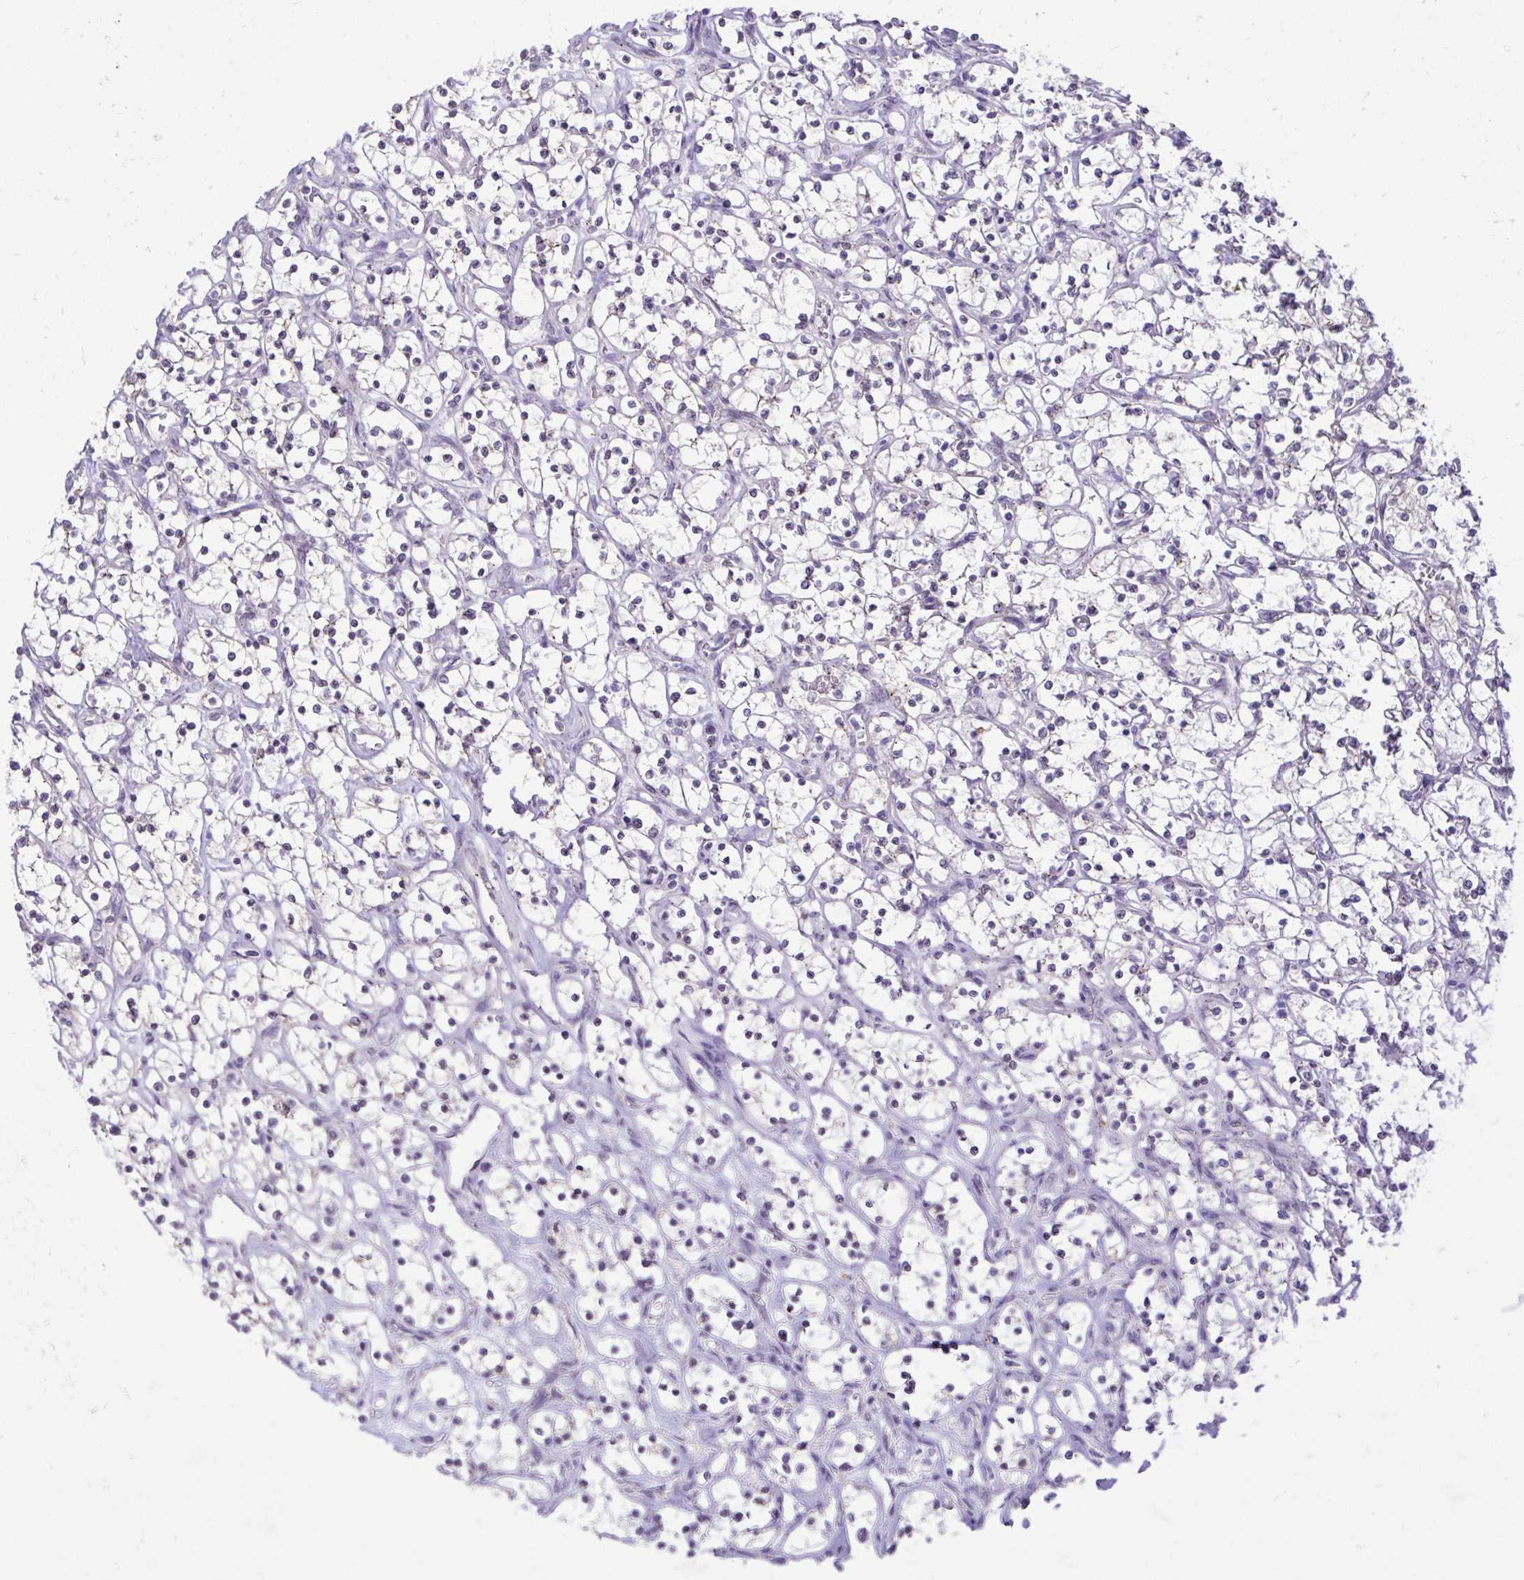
{"staining": {"intensity": "negative", "quantity": "none", "location": "none"}, "tissue": "renal cancer", "cell_type": "Tumor cells", "image_type": "cancer", "snomed": [{"axis": "morphology", "description": "Adenocarcinoma, NOS"}, {"axis": "topography", "description": "Kidney"}], "caption": "Immunohistochemistry (IHC) photomicrograph of neoplastic tissue: human renal cancer (adenocarcinoma) stained with DAB demonstrates no significant protein staining in tumor cells.", "gene": "CEACAM18", "patient": {"sex": "female", "age": 69}}